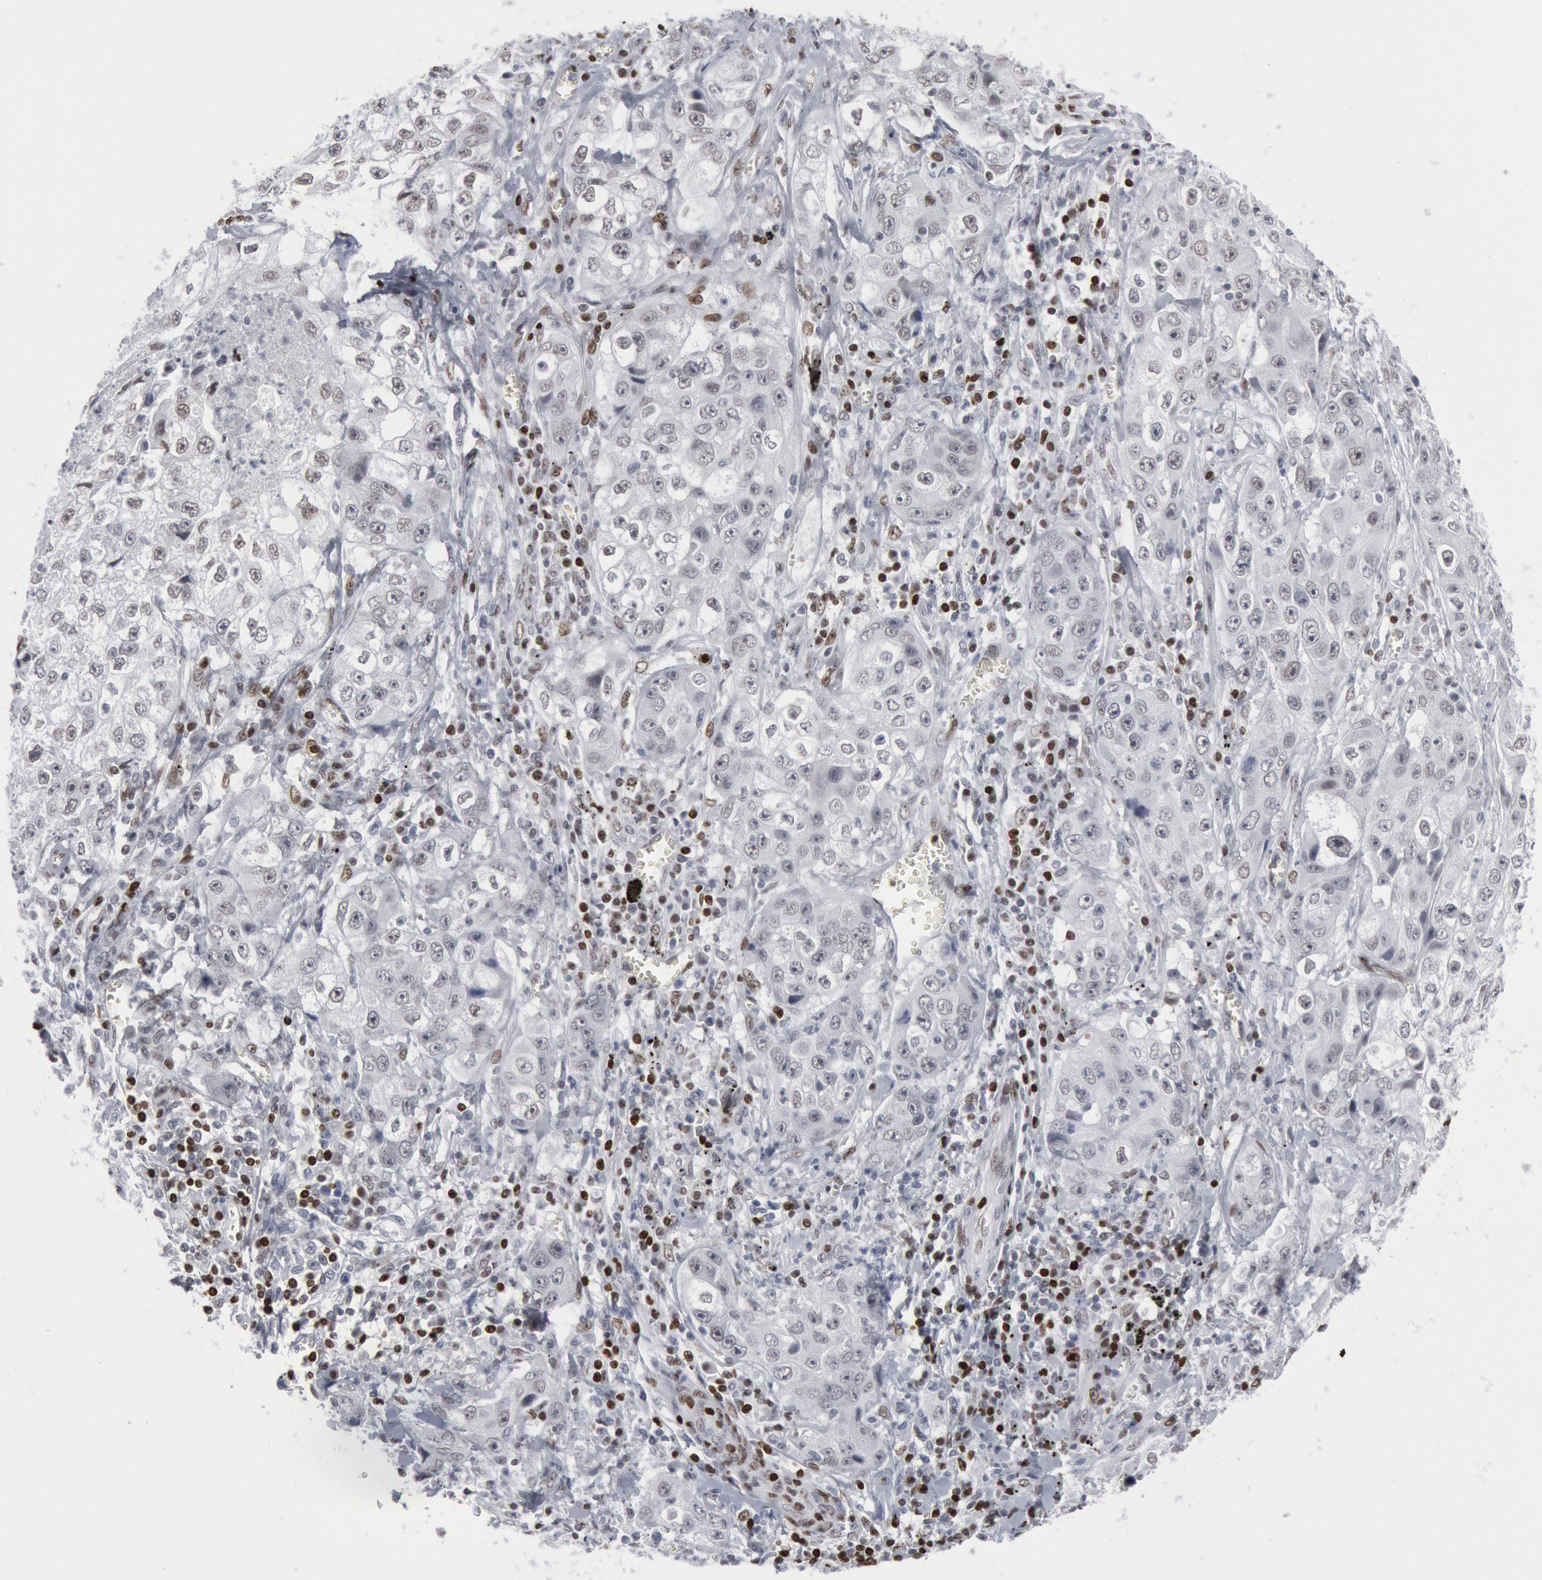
{"staining": {"intensity": "negative", "quantity": "none", "location": "none"}, "tissue": "lung cancer", "cell_type": "Tumor cells", "image_type": "cancer", "snomed": [{"axis": "morphology", "description": "Squamous cell carcinoma, NOS"}, {"axis": "topography", "description": "Lung"}], "caption": "This is an immunohistochemistry (IHC) photomicrograph of lung squamous cell carcinoma. There is no staining in tumor cells.", "gene": "MECP2", "patient": {"sex": "male", "age": 64}}